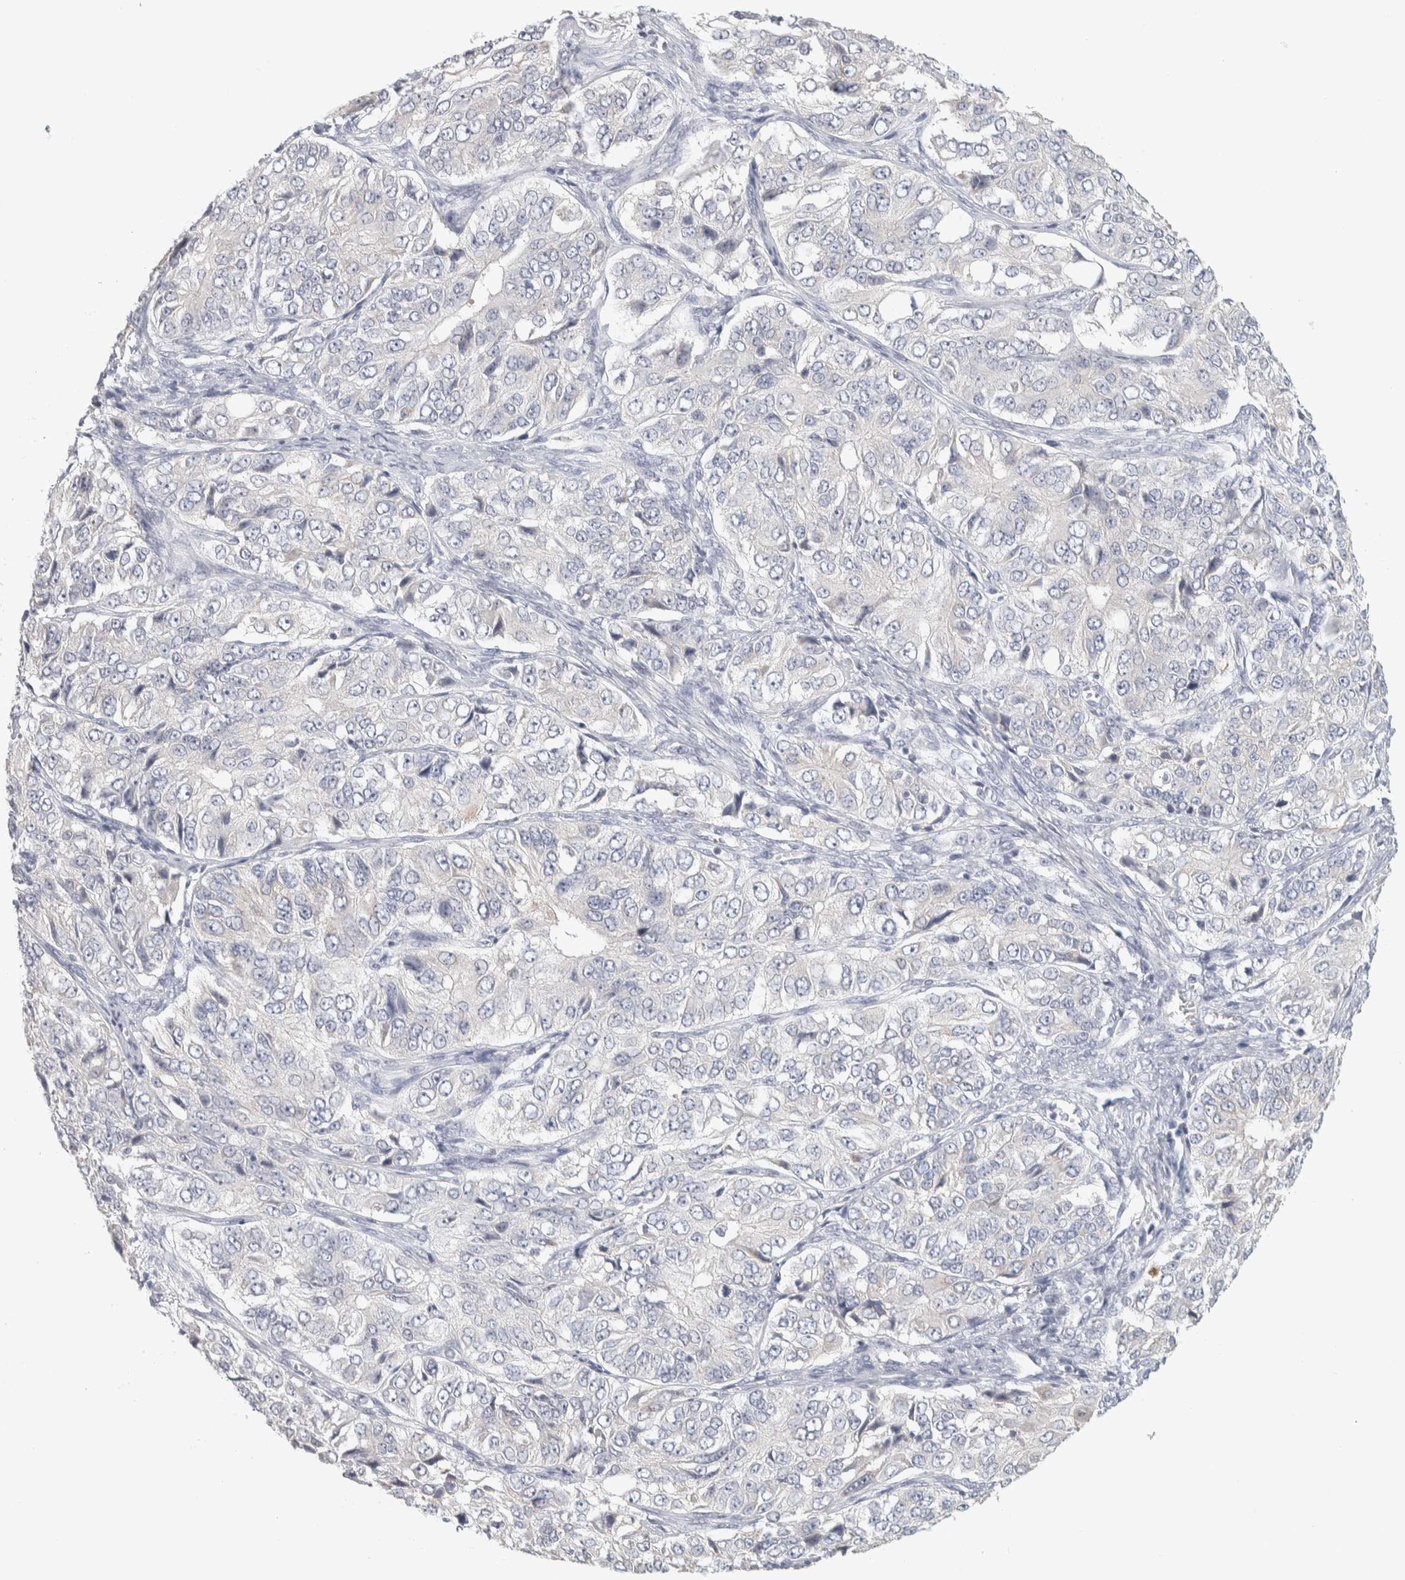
{"staining": {"intensity": "negative", "quantity": "none", "location": "none"}, "tissue": "ovarian cancer", "cell_type": "Tumor cells", "image_type": "cancer", "snomed": [{"axis": "morphology", "description": "Carcinoma, endometroid"}, {"axis": "topography", "description": "Ovary"}], "caption": "The photomicrograph exhibits no staining of tumor cells in endometroid carcinoma (ovarian).", "gene": "DCXR", "patient": {"sex": "female", "age": 51}}